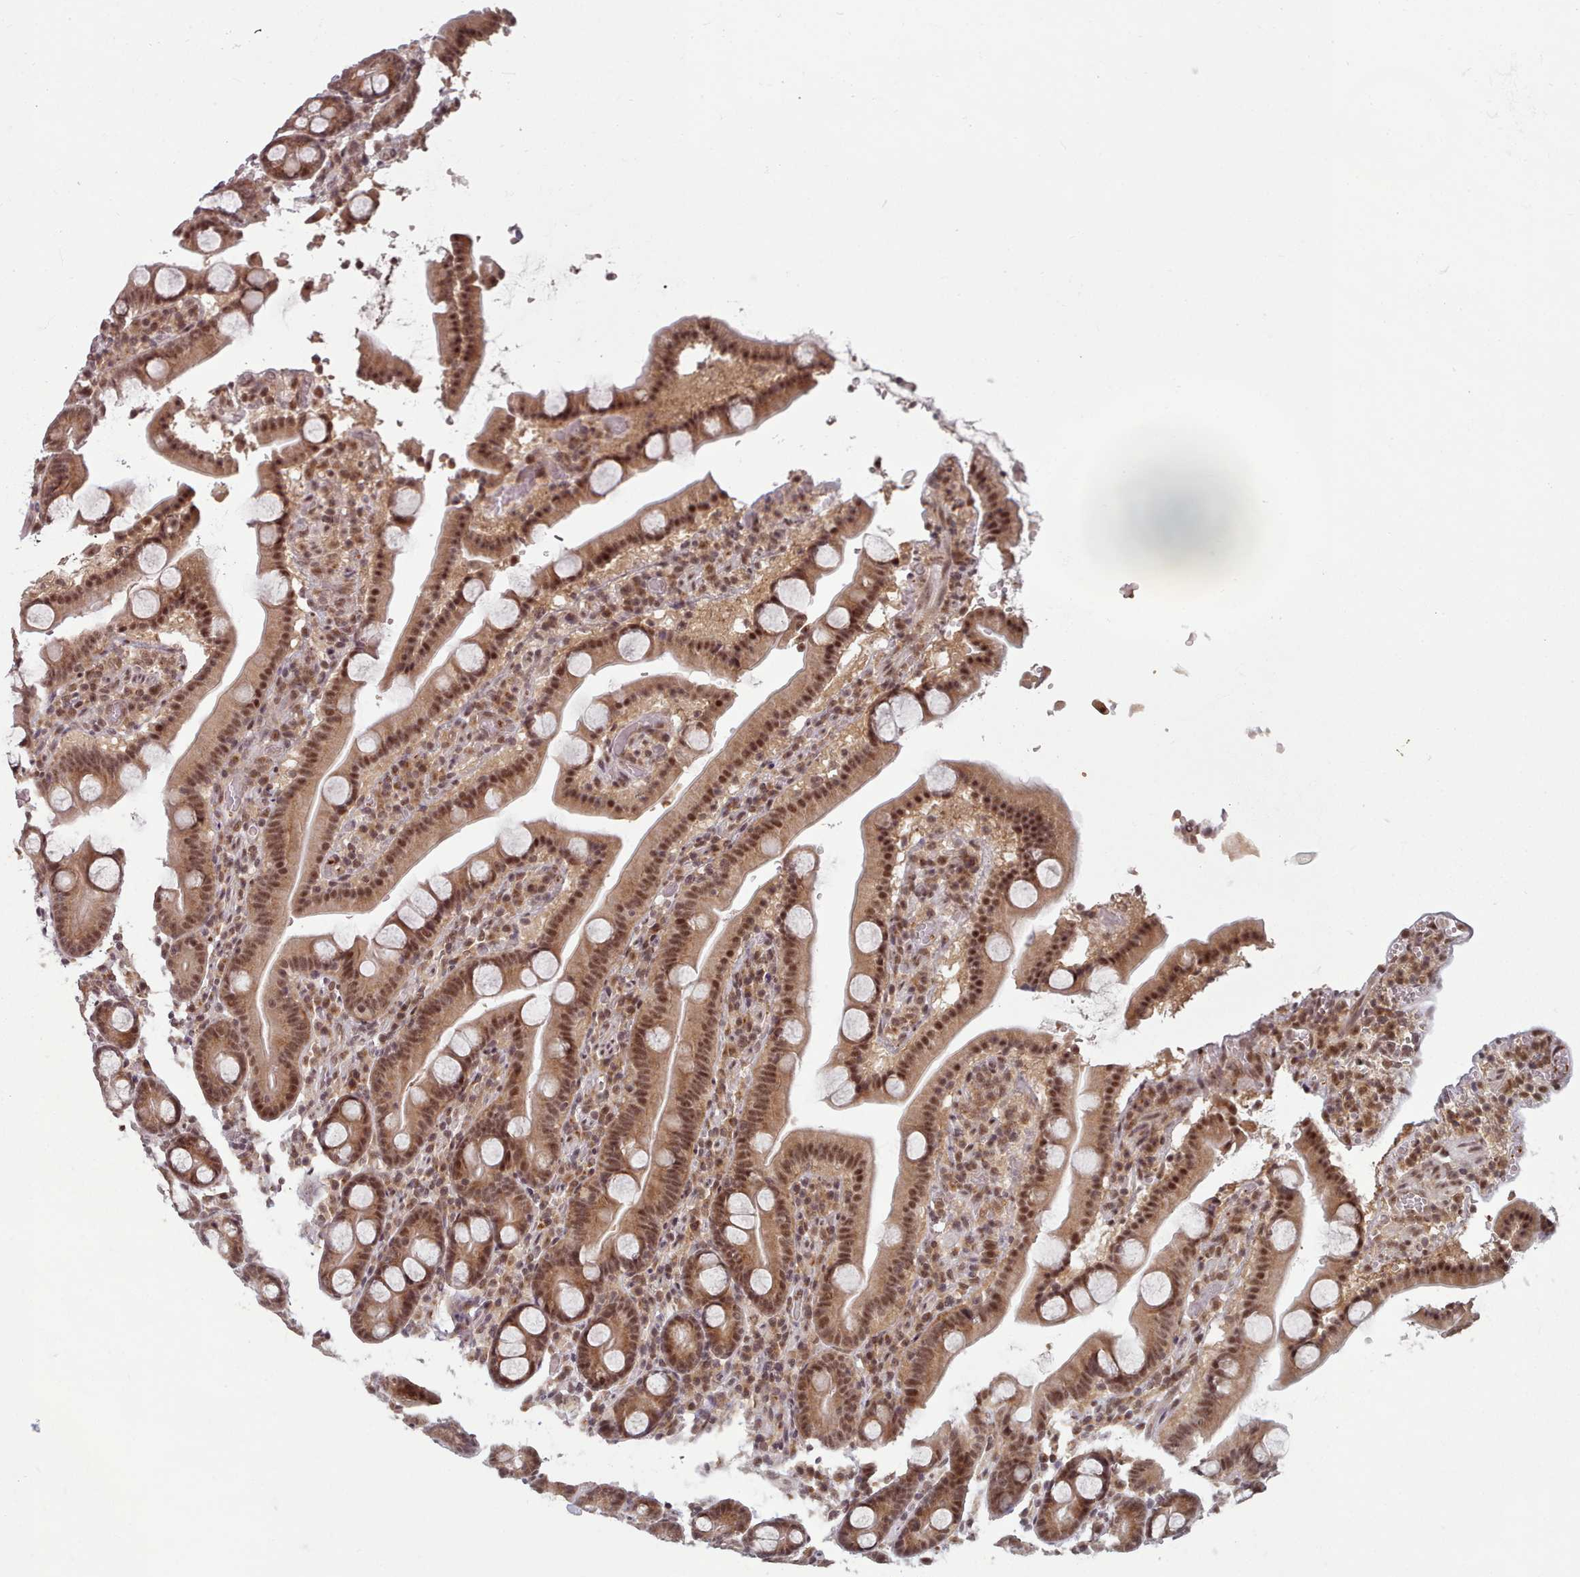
{"staining": {"intensity": "moderate", "quantity": ">75%", "location": "cytoplasmic/membranous,nuclear"}, "tissue": "duodenum", "cell_type": "Glandular cells", "image_type": "normal", "snomed": [{"axis": "morphology", "description": "Normal tissue, NOS"}, {"axis": "topography", "description": "Duodenum"}], "caption": "The micrograph demonstrates a brown stain indicating the presence of a protein in the cytoplasmic/membranous,nuclear of glandular cells in duodenum. Immunohistochemistry stains the protein of interest in brown and the nuclei are stained blue.", "gene": "DHX8", "patient": {"sex": "male", "age": 55}}